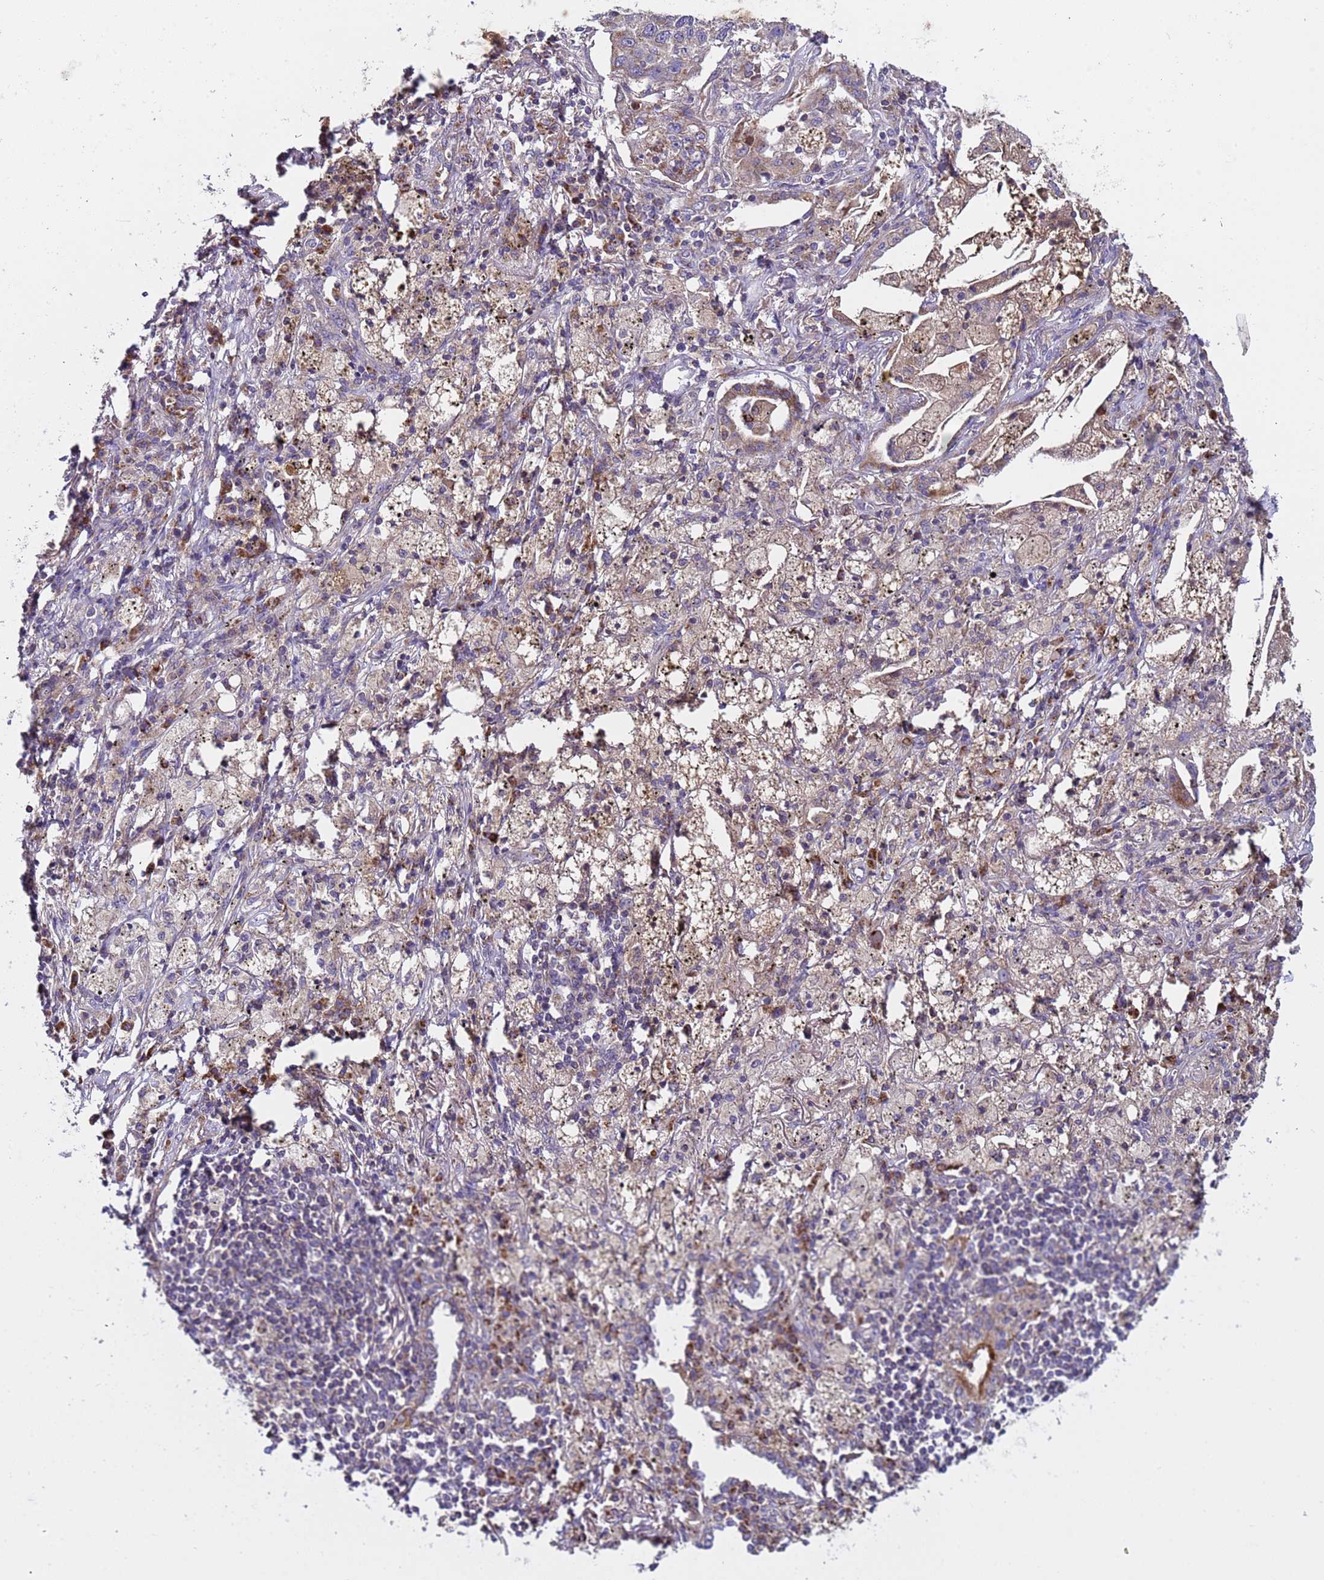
{"staining": {"intensity": "weak", "quantity": "<25%", "location": "cytoplasmic/membranous"}, "tissue": "lung cancer", "cell_type": "Tumor cells", "image_type": "cancer", "snomed": [{"axis": "morphology", "description": "Squamous cell carcinoma, NOS"}, {"axis": "topography", "description": "Lung"}], "caption": "Immunohistochemistry of human lung cancer displays no expression in tumor cells.", "gene": "TMEM126A", "patient": {"sex": "female", "age": 63}}